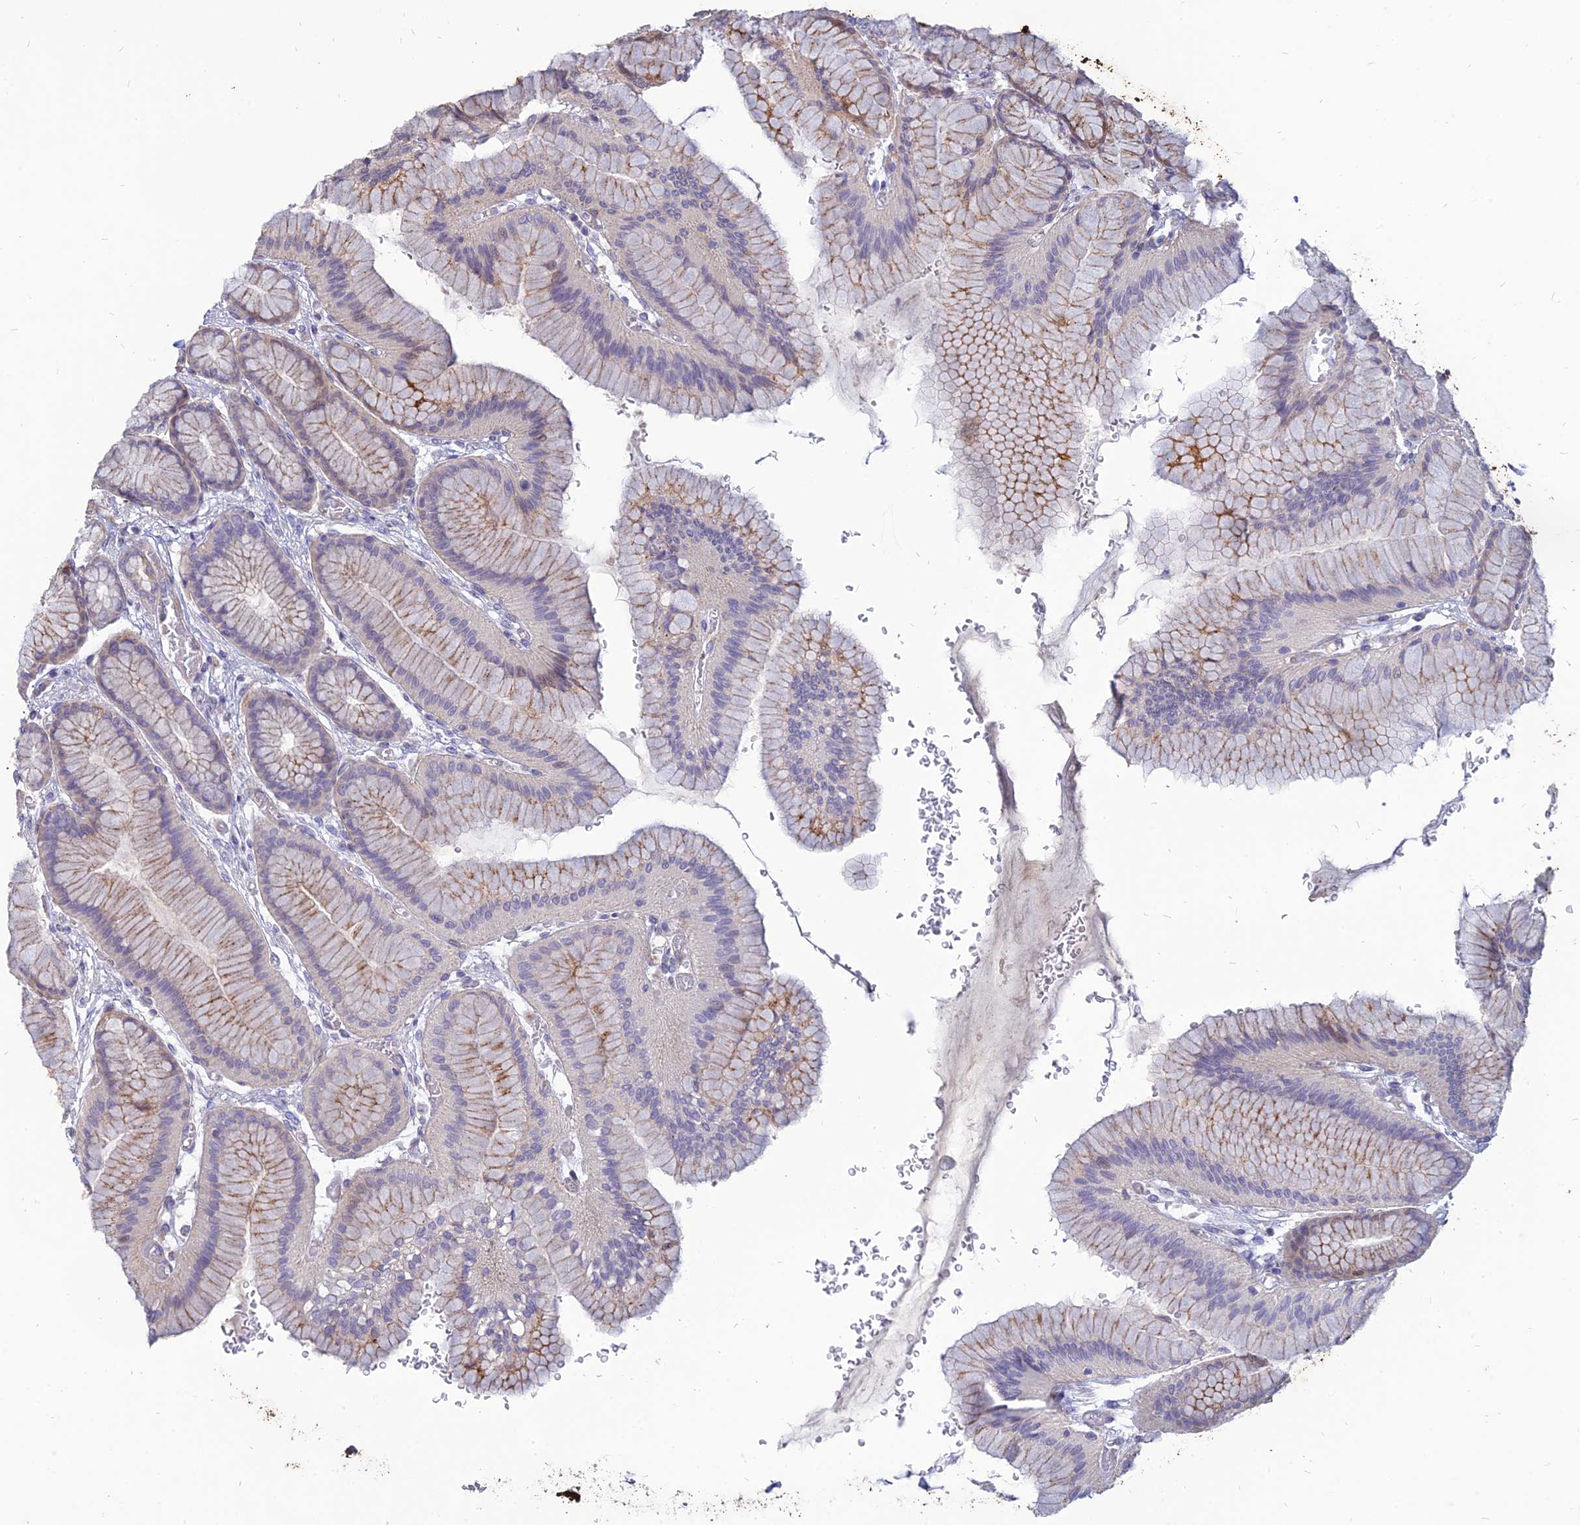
{"staining": {"intensity": "strong", "quantity": "25%-75%", "location": "cytoplasmic/membranous,nuclear"}, "tissue": "stomach", "cell_type": "Glandular cells", "image_type": "normal", "snomed": [{"axis": "morphology", "description": "Normal tissue, NOS"}, {"axis": "morphology", "description": "Adenocarcinoma, NOS"}, {"axis": "morphology", "description": "Adenocarcinoma, High grade"}, {"axis": "topography", "description": "Stomach, upper"}, {"axis": "topography", "description": "Stomach"}], "caption": "Stomach stained with a brown dye reveals strong cytoplasmic/membranous,nuclear positive expression in approximately 25%-75% of glandular cells.", "gene": "ST3GAL6", "patient": {"sex": "female", "age": 65}}